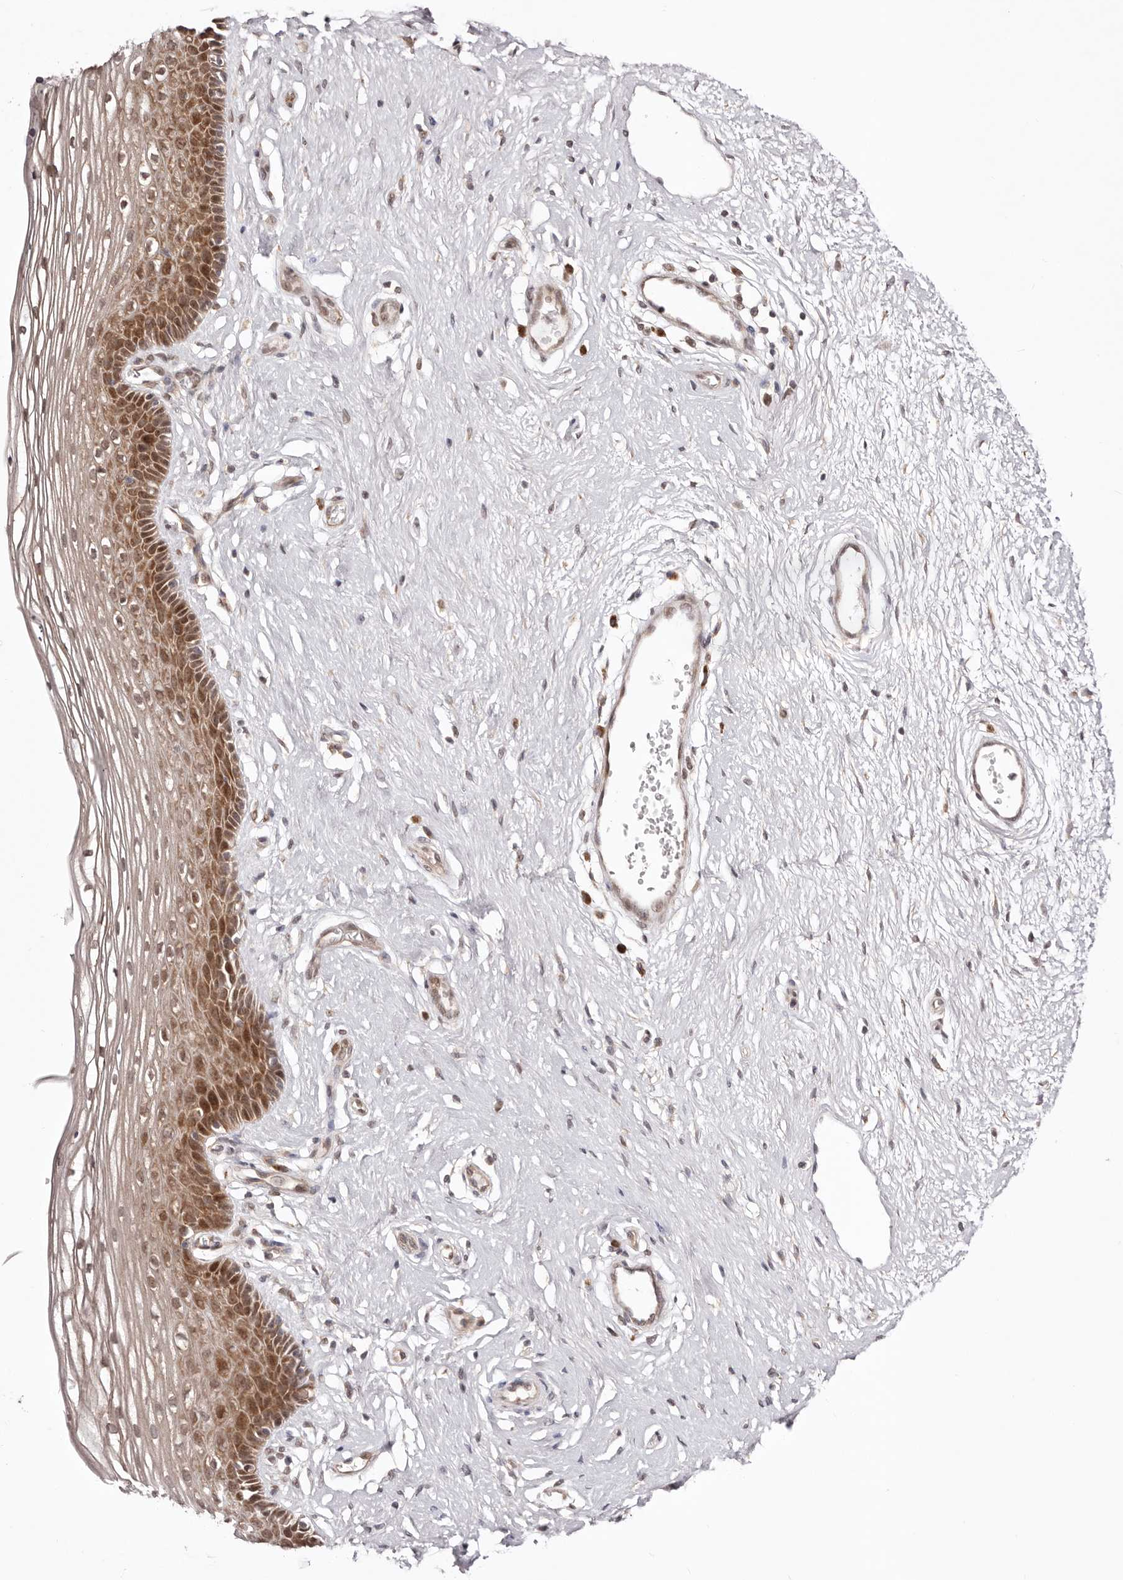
{"staining": {"intensity": "moderate", "quantity": ">75%", "location": "cytoplasmic/membranous,nuclear"}, "tissue": "vagina", "cell_type": "Squamous epithelial cells", "image_type": "normal", "snomed": [{"axis": "morphology", "description": "Normal tissue, NOS"}, {"axis": "topography", "description": "Vagina"}], "caption": "Squamous epithelial cells exhibit moderate cytoplasmic/membranous,nuclear expression in about >75% of cells in benign vagina.", "gene": "EGR3", "patient": {"sex": "female", "age": 46}}